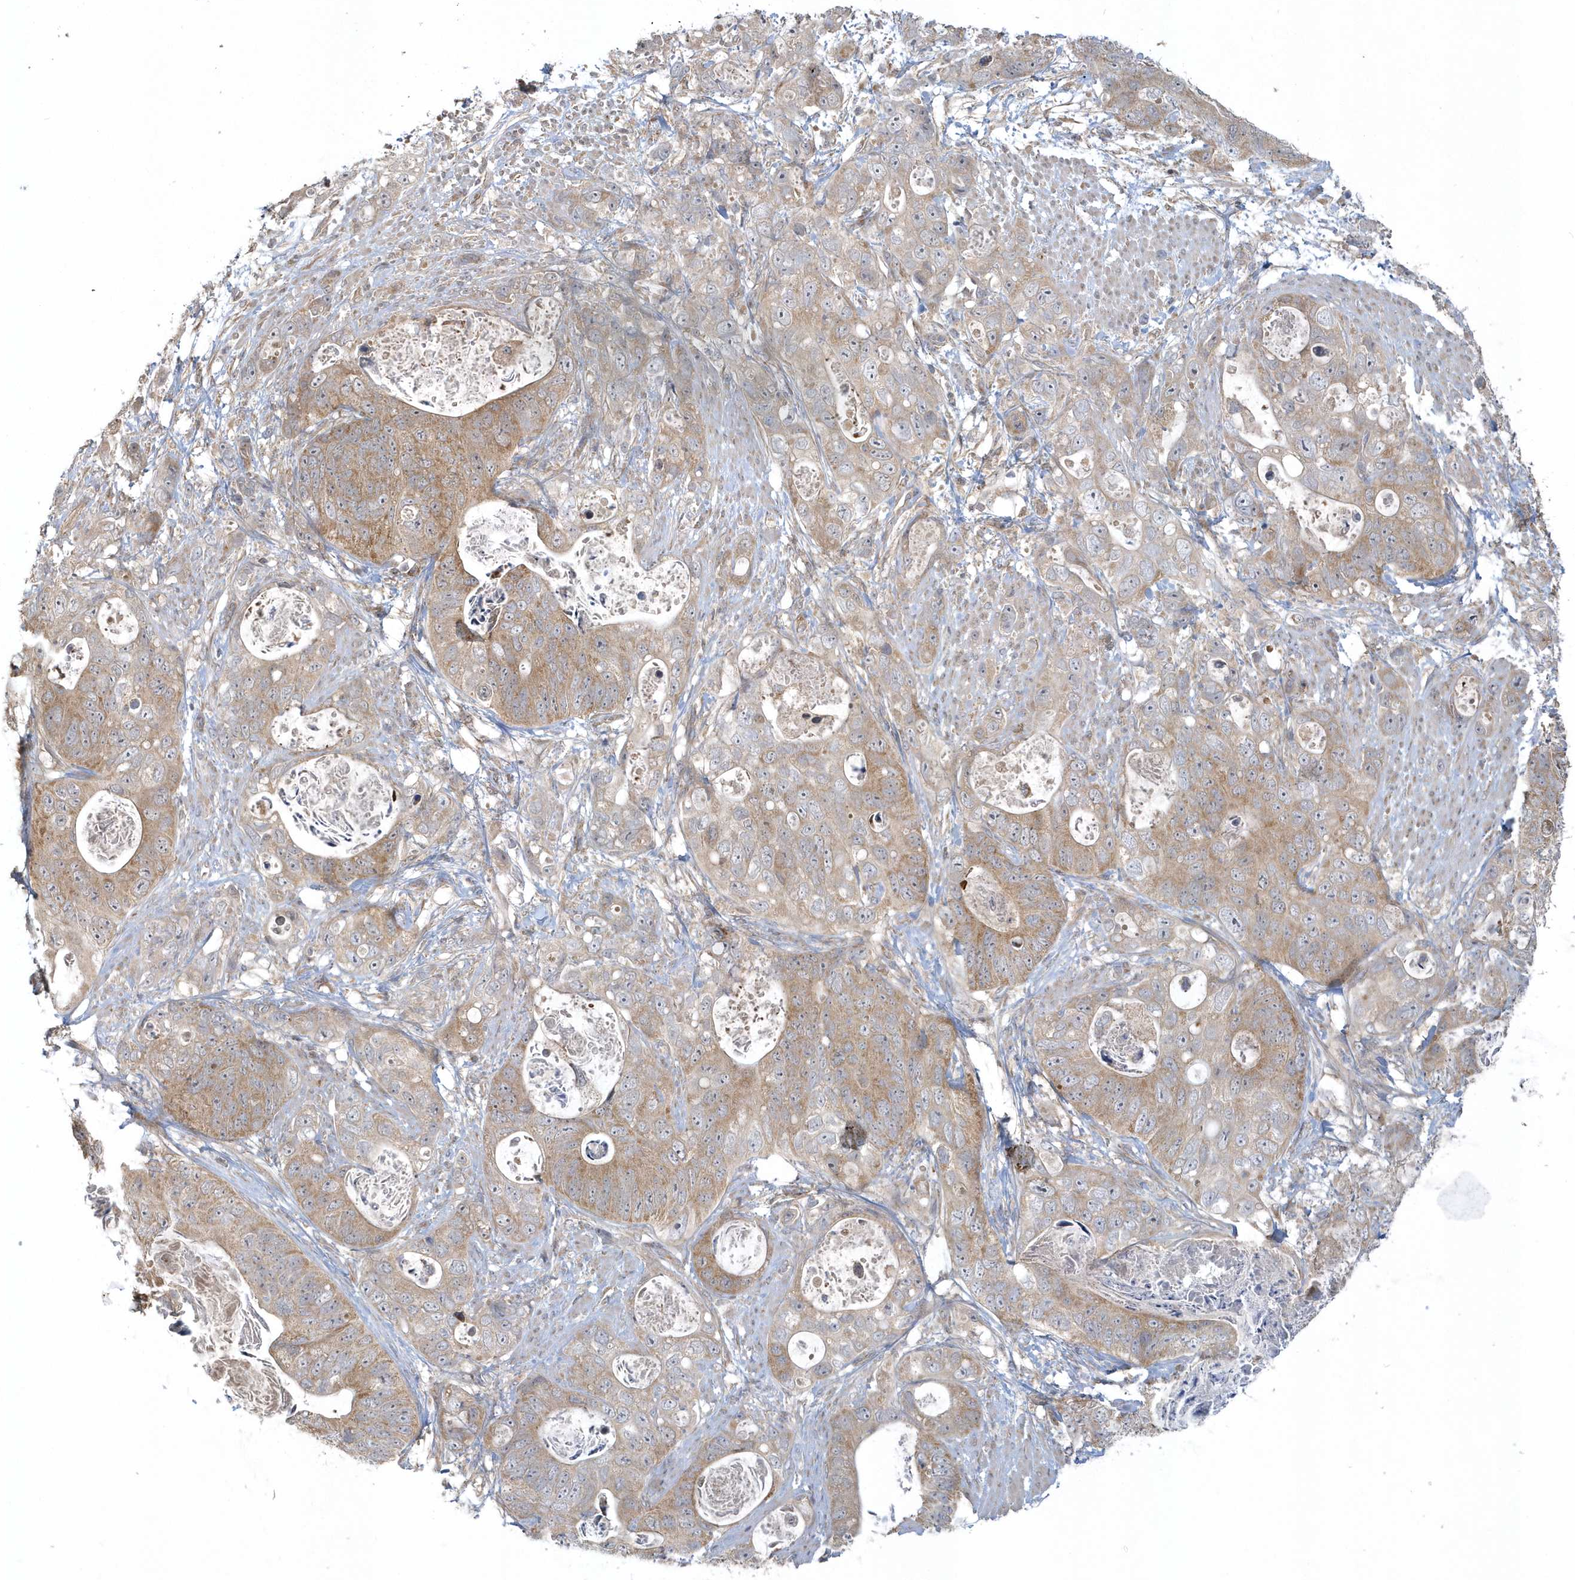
{"staining": {"intensity": "moderate", "quantity": ">75%", "location": "cytoplasmic/membranous"}, "tissue": "stomach cancer", "cell_type": "Tumor cells", "image_type": "cancer", "snomed": [{"axis": "morphology", "description": "Adenocarcinoma, NOS"}, {"axis": "topography", "description": "Stomach"}], "caption": "Immunohistochemical staining of human stomach adenocarcinoma demonstrates moderate cytoplasmic/membranous protein positivity in approximately >75% of tumor cells.", "gene": "THG1L", "patient": {"sex": "female", "age": 89}}